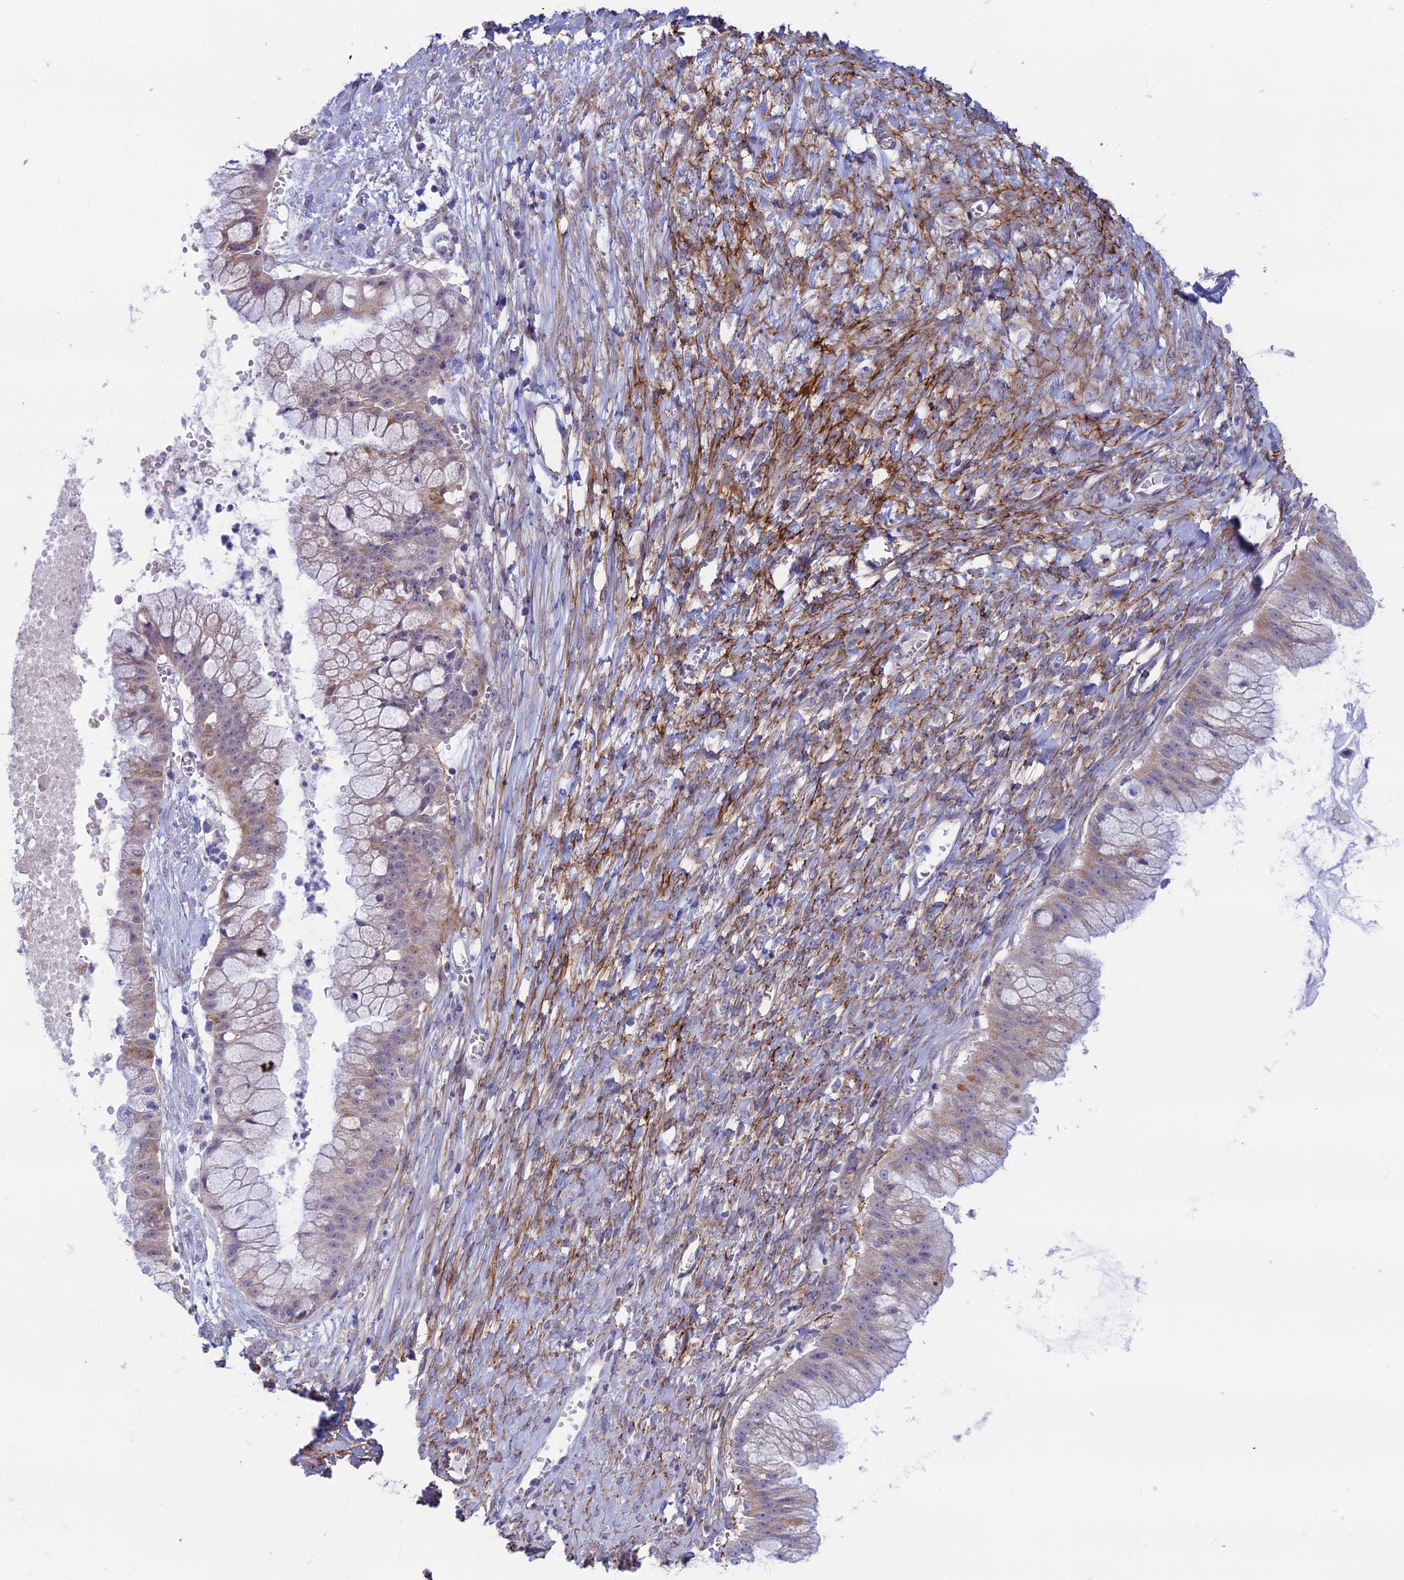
{"staining": {"intensity": "weak", "quantity": "25%-75%", "location": "cytoplasmic/membranous"}, "tissue": "ovarian cancer", "cell_type": "Tumor cells", "image_type": "cancer", "snomed": [{"axis": "morphology", "description": "Cystadenocarcinoma, mucinous, NOS"}, {"axis": "topography", "description": "Ovary"}], "caption": "Protein expression by immunohistochemistry (IHC) demonstrates weak cytoplasmic/membranous positivity in about 25%-75% of tumor cells in ovarian cancer (mucinous cystadenocarcinoma).", "gene": "PLAC9", "patient": {"sex": "female", "age": 70}}